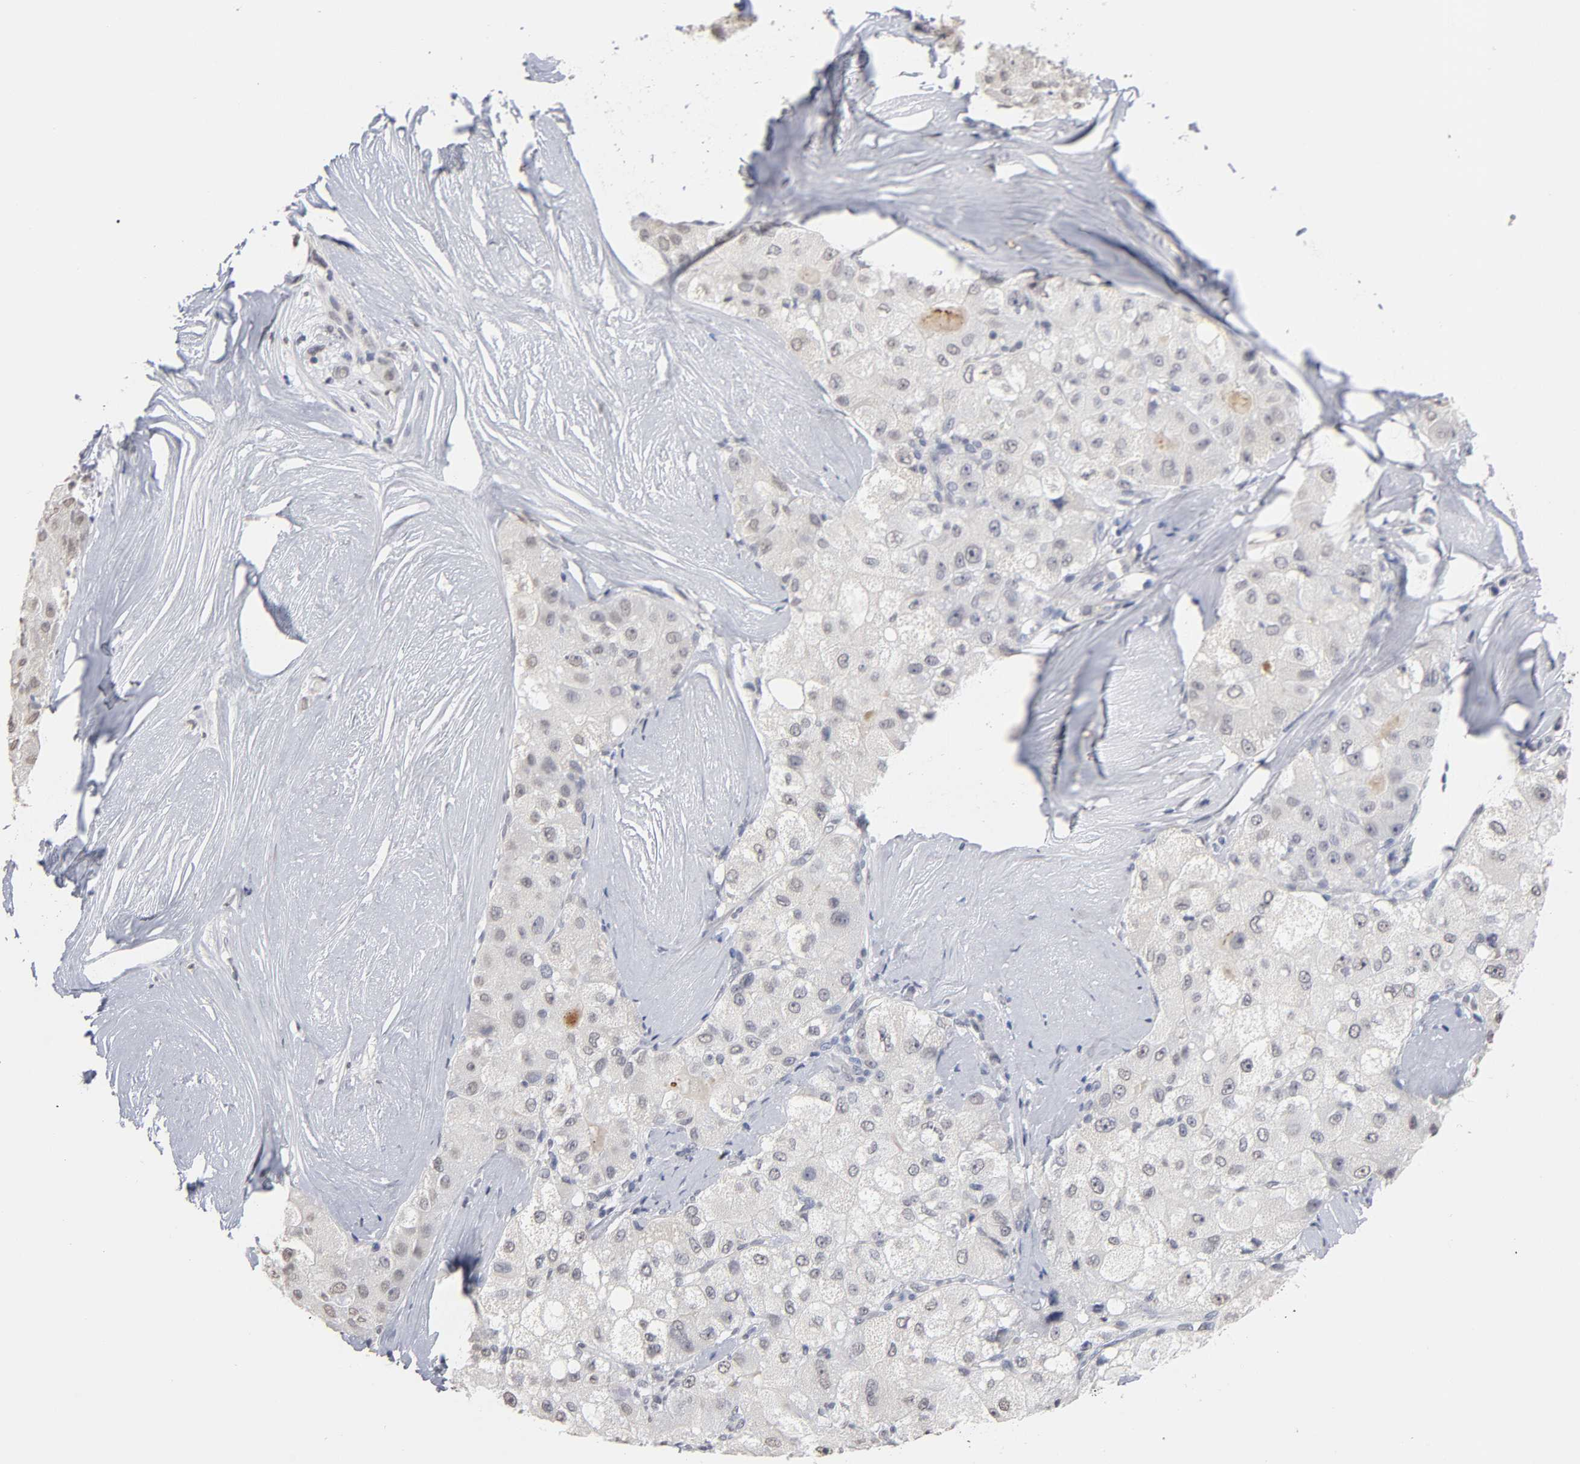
{"staining": {"intensity": "weak", "quantity": "<25%", "location": "cytoplasmic/membranous"}, "tissue": "liver cancer", "cell_type": "Tumor cells", "image_type": "cancer", "snomed": [{"axis": "morphology", "description": "Carcinoma, Hepatocellular, NOS"}, {"axis": "topography", "description": "Liver"}], "caption": "Immunohistochemistry histopathology image of liver hepatocellular carcinoma stained for a protein (brown), which demonstrates no expression in tumor cells.", "gene": "CRABP2", "patient": {"sex": "male", "age": 80}}